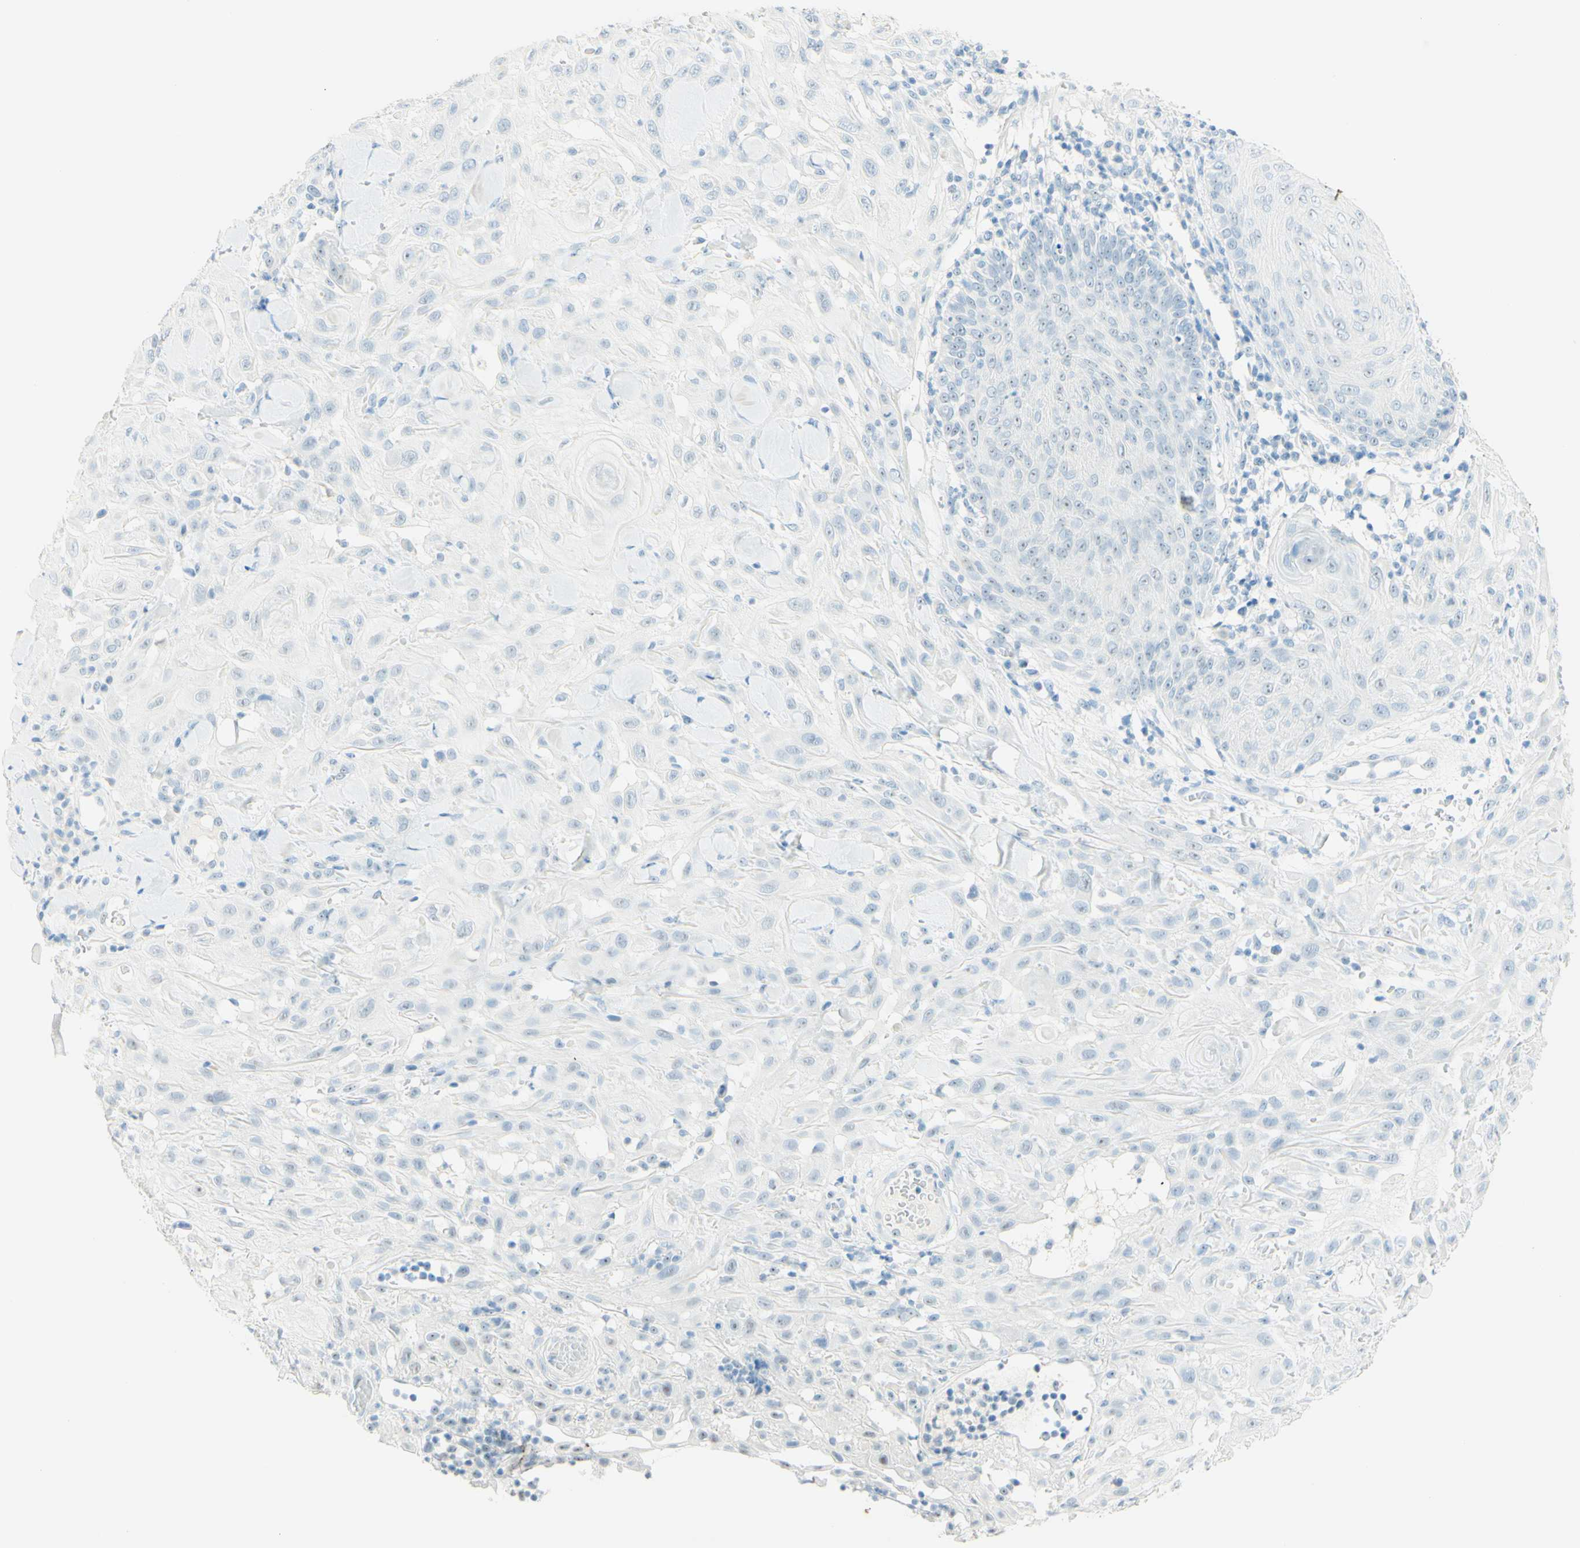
{"staining": {"intensity": "negative", "quantity": "none", "location": "none"}, "tissue": "skin cancer", "cell_type": "Tumor cells", "image_type": "cancer", "snomed": [{"axis": "morphology", "description": "Squamous cell carcinoma, NOS"}, {"axis": "topography", "description": "Skin"}], "caption": "Protein analysis of squamous cell carcinoma (skin) shows no significant staining in tumor cells. Brightfield microscopy of immunohistochemistry stained with DAB (3,3'-diaminobenzidine) (brown) and hematoxylin (blue), captured at high magnification.", "gene": "FMR1NB", "patient": {"sex": "male", "age": 24}}